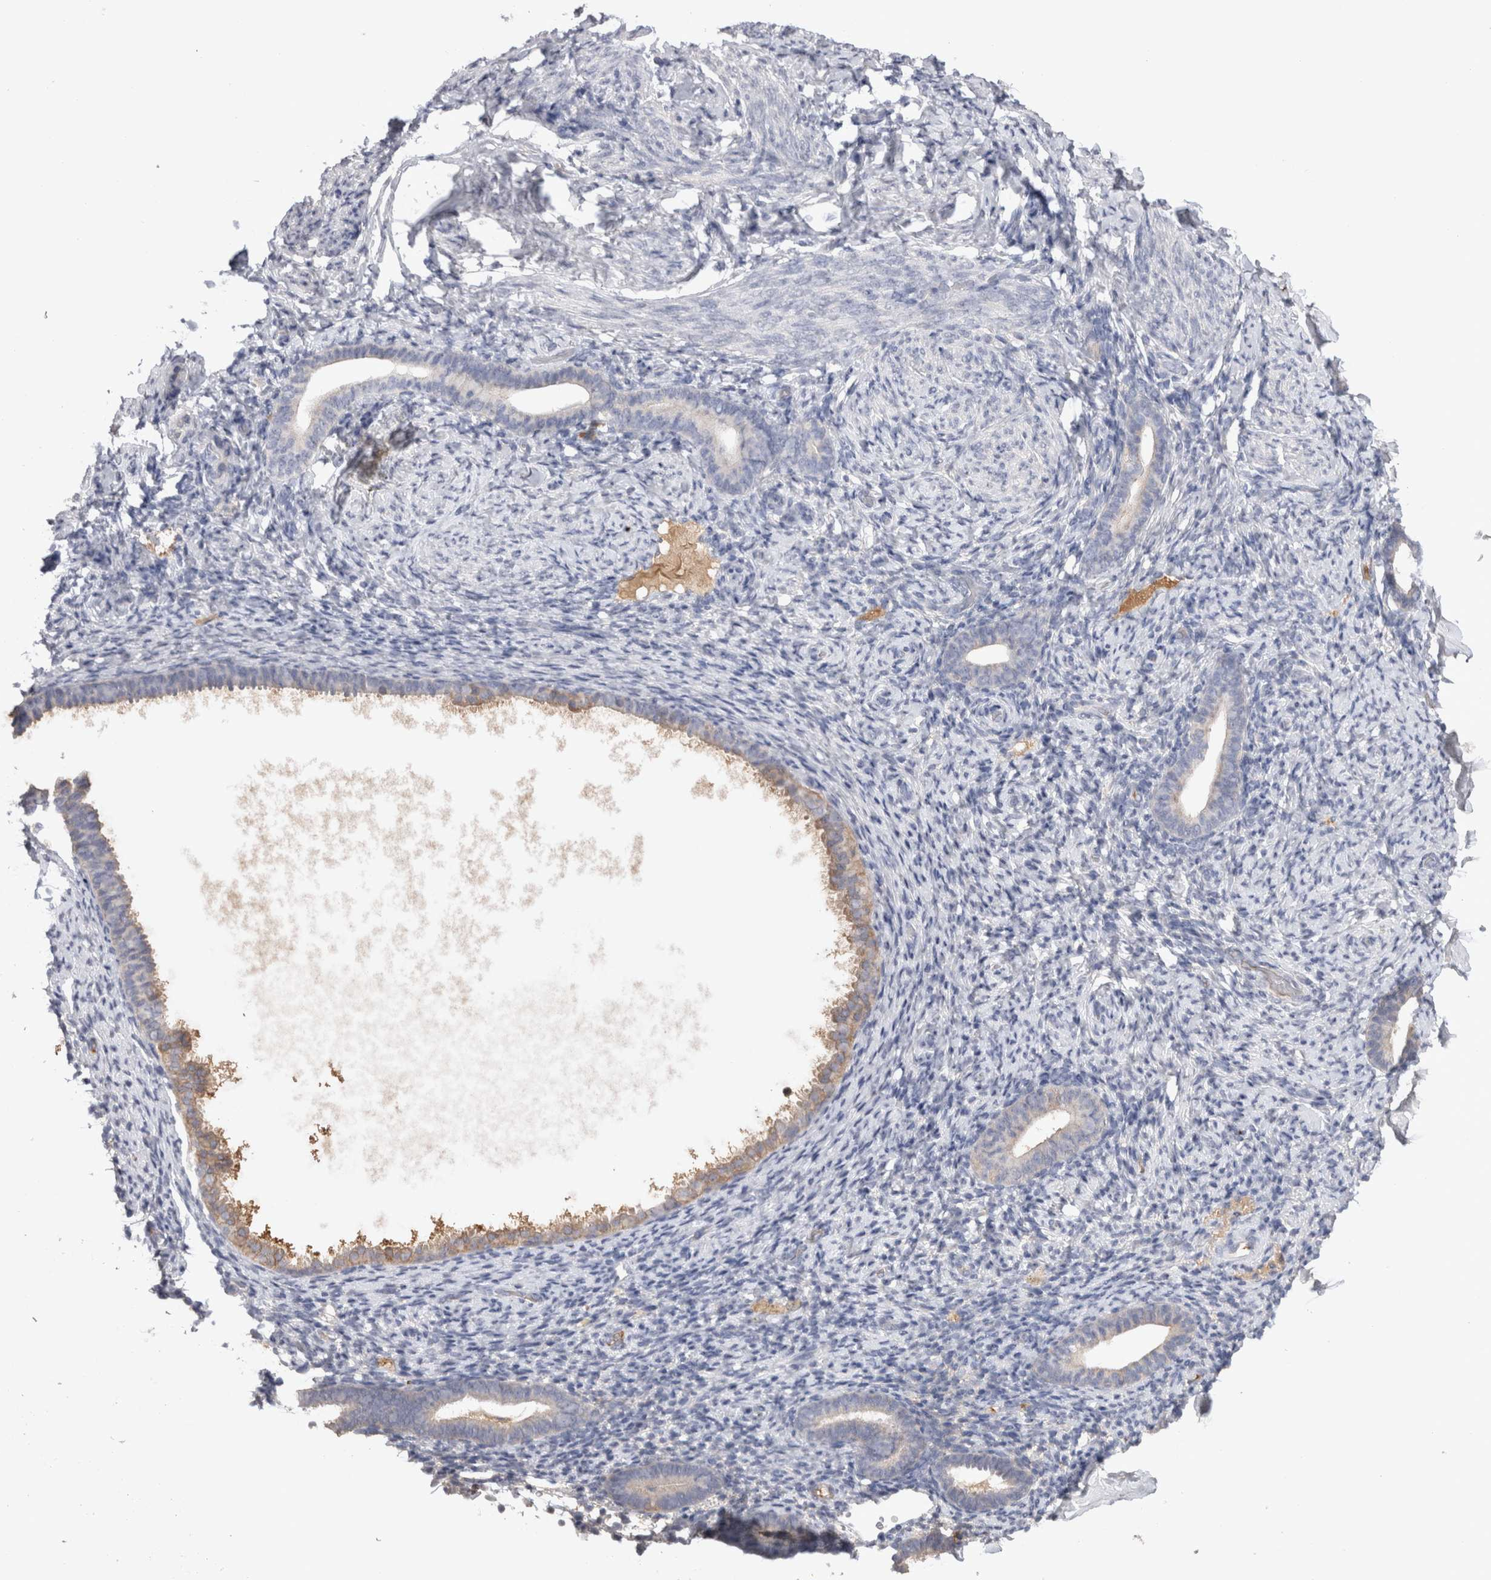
{"staining": {"intensity": "negative", "quantity": "none", "location": "none"}, "tissue": "endometrium", "cell_type": "Cells in endometrial stroma", "image_type": "normal", "snomed": [{"axis": "morphology", "description": "Normal tissue, NOS"}, {"axis": "topography", "description": "Endometrium"}], "caption": "The IHC micrograph has no significant expression in cells in endometrial stroma of endometrium. Nuclei are stained in blue.", "gene": "PPP3CC", "patient": {"sex": "female", "age": 51}}